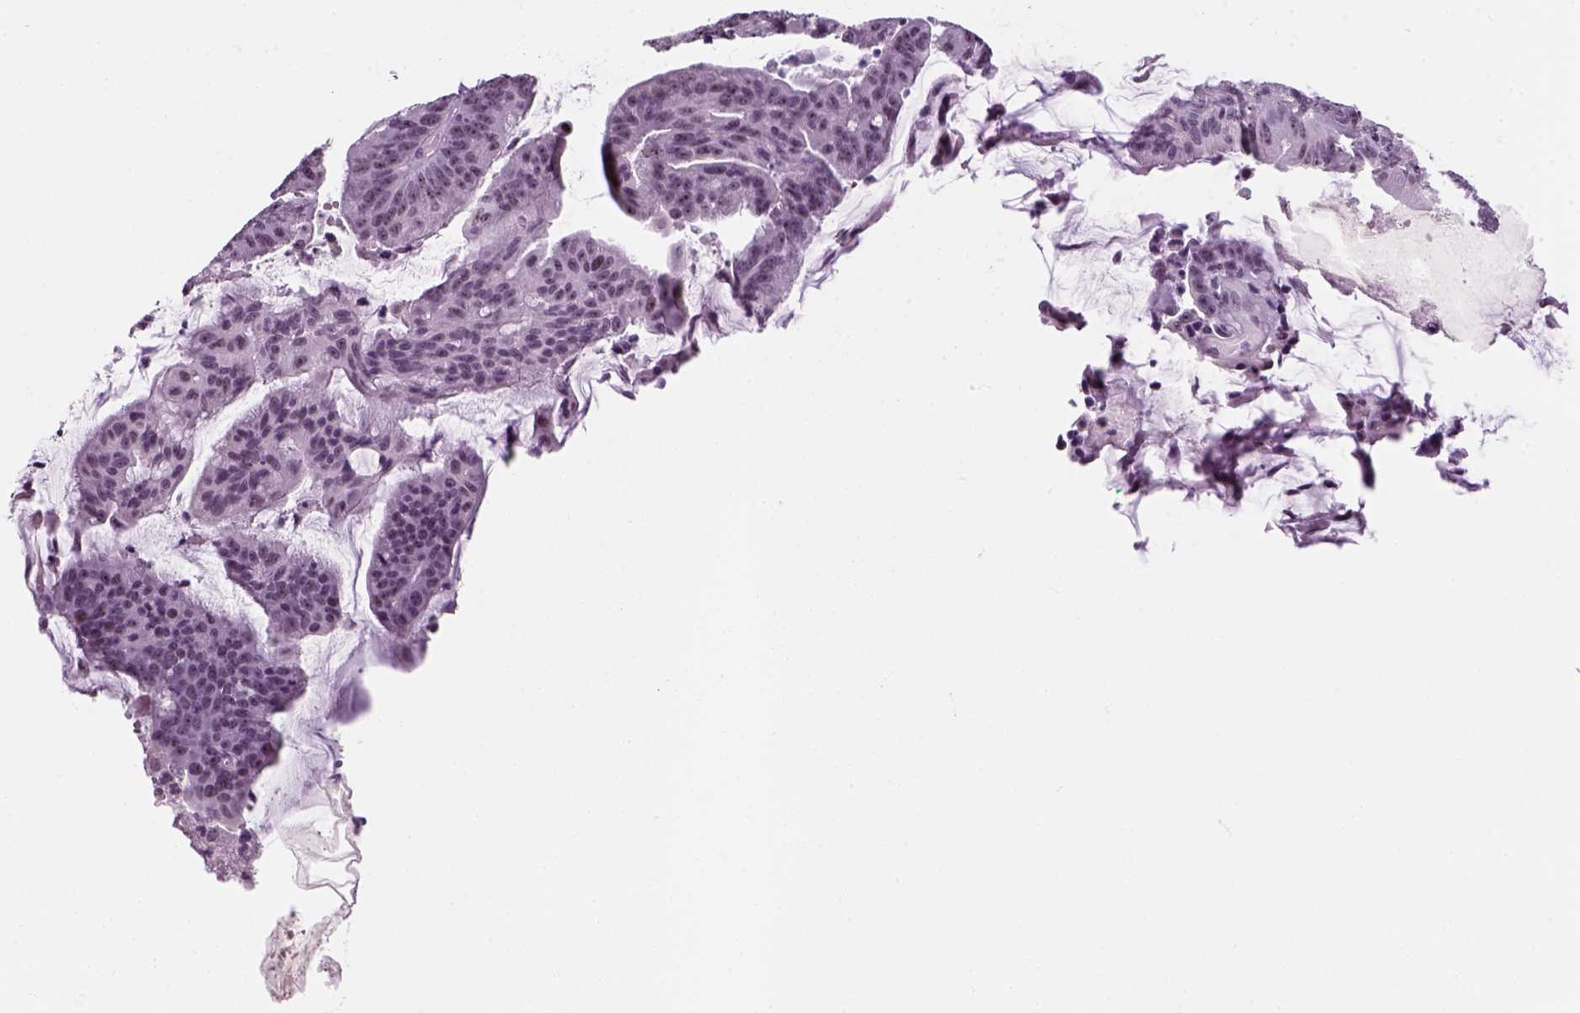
{"staining": {"intensity": "negative", "quantity": "none", "location": "none"}, "tissue": "colorectal cancer", "cell_type": "Tumor cells", "image_type": "cancer", "snomed": [{"axis": "morphology", "description": "Adenocarcinoma, NOS"}, {"axis": "topography", "description": "Colon"}], "caption": "This is an IHC photomicrograph of human colorectal cancer (adenocarcinoma). There is no expression in tumor cells.", "gene": "ZNF865", "patient": {"sex": "female", "age": 78}}